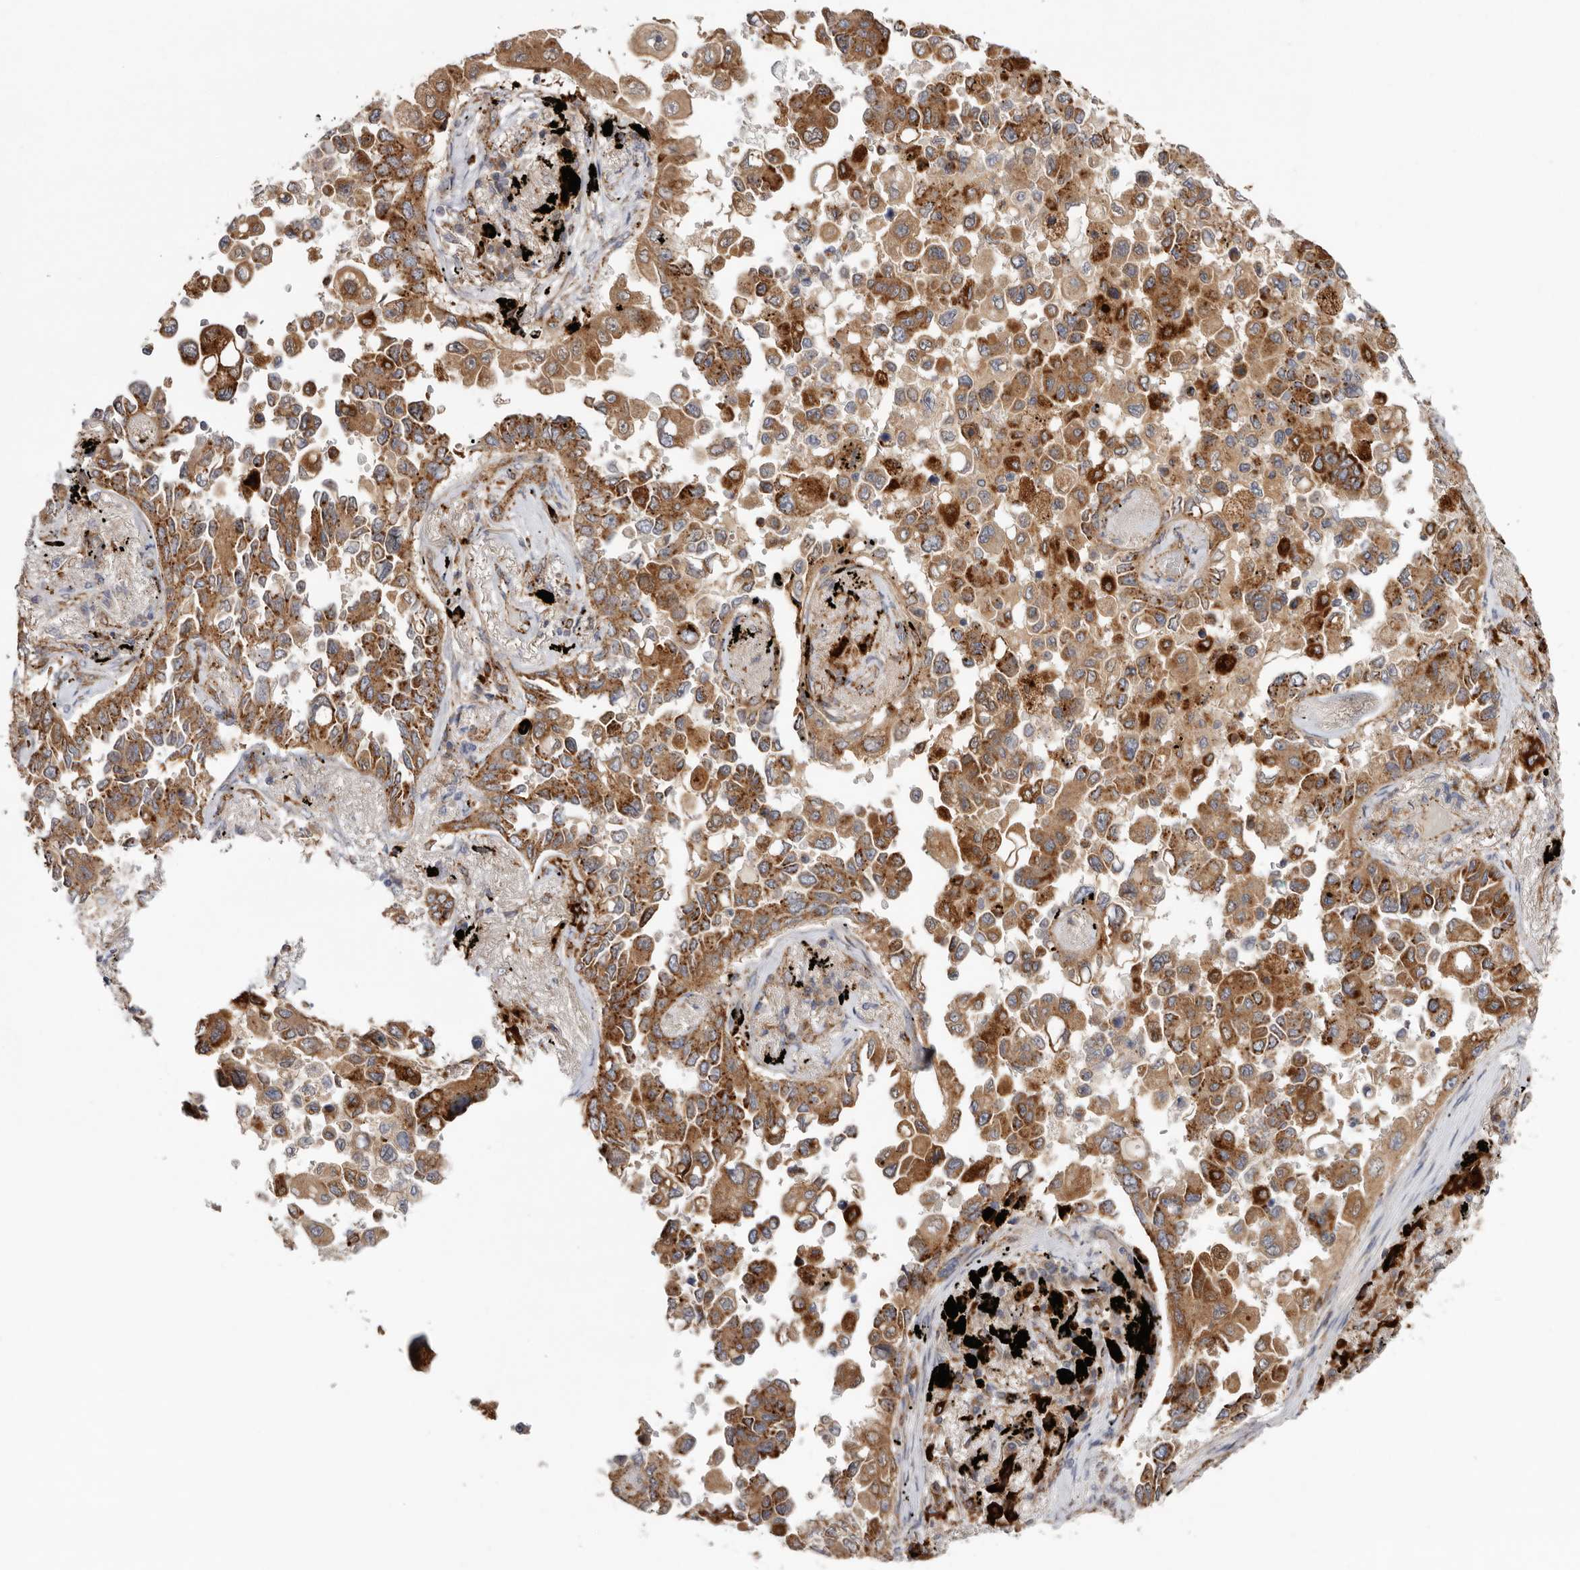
{"staining": {"intensity": "moderate", "quantity": ">75%", "location": "cytoplasmic/membranous"}, "tissue": "lung cancer", "cell_type": "Tumor cells", "image_type": "cancer", "snomed": [{"axis": "morphology", "description": "Adenocarcinoma, NOS"}, {"axis": "topography", "description": "Lung"}], "caption": "Lung cancer (adenocarcinoma) stained with a brown dye reveals moderate cytoplasmic/membranous positive staining in approximately >75% of tumor cells.", "gene": "GRN", "patient": {"sex": "female", "age": 67}}